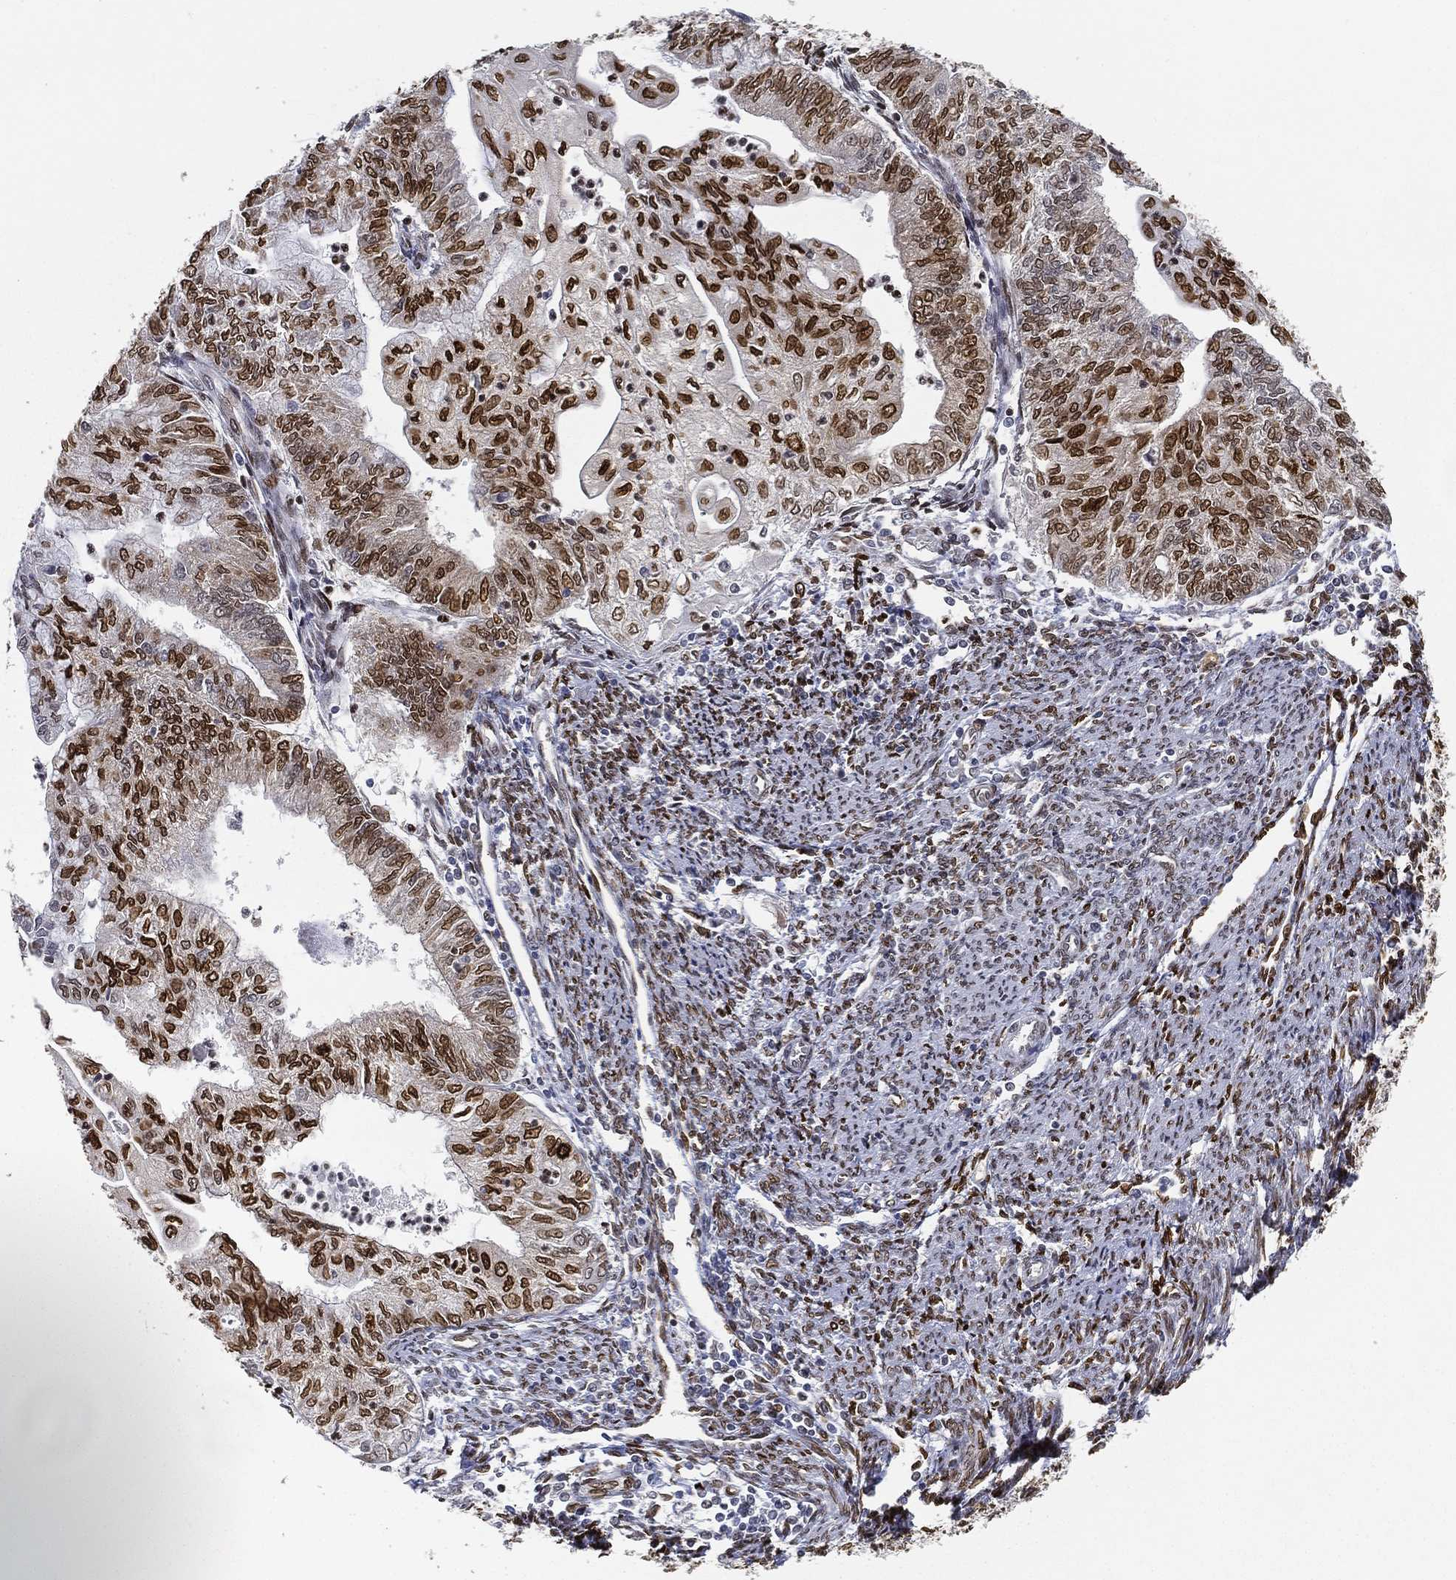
{"staining": {"intensity": "strong", "quantity": "25%-75%", "location": "nuclear"}, "tissue": "endometrial cancer", "cell_type": "Tumor cells", "image_type": "cancer", "snomed": [{"axis": "morphology", "description": "Adenocarcinoma, NOS"}, {"axis": "topography", "description": "Endometrium"}], "caption": "The photomicrograph demonstrates a brown stain indicating the presence of a protein in the nuclear of tumor cells in adenocarcinoma (endometrial).", "gene": "LMNB1", "patient": {"sex": "female", "age": 59}}